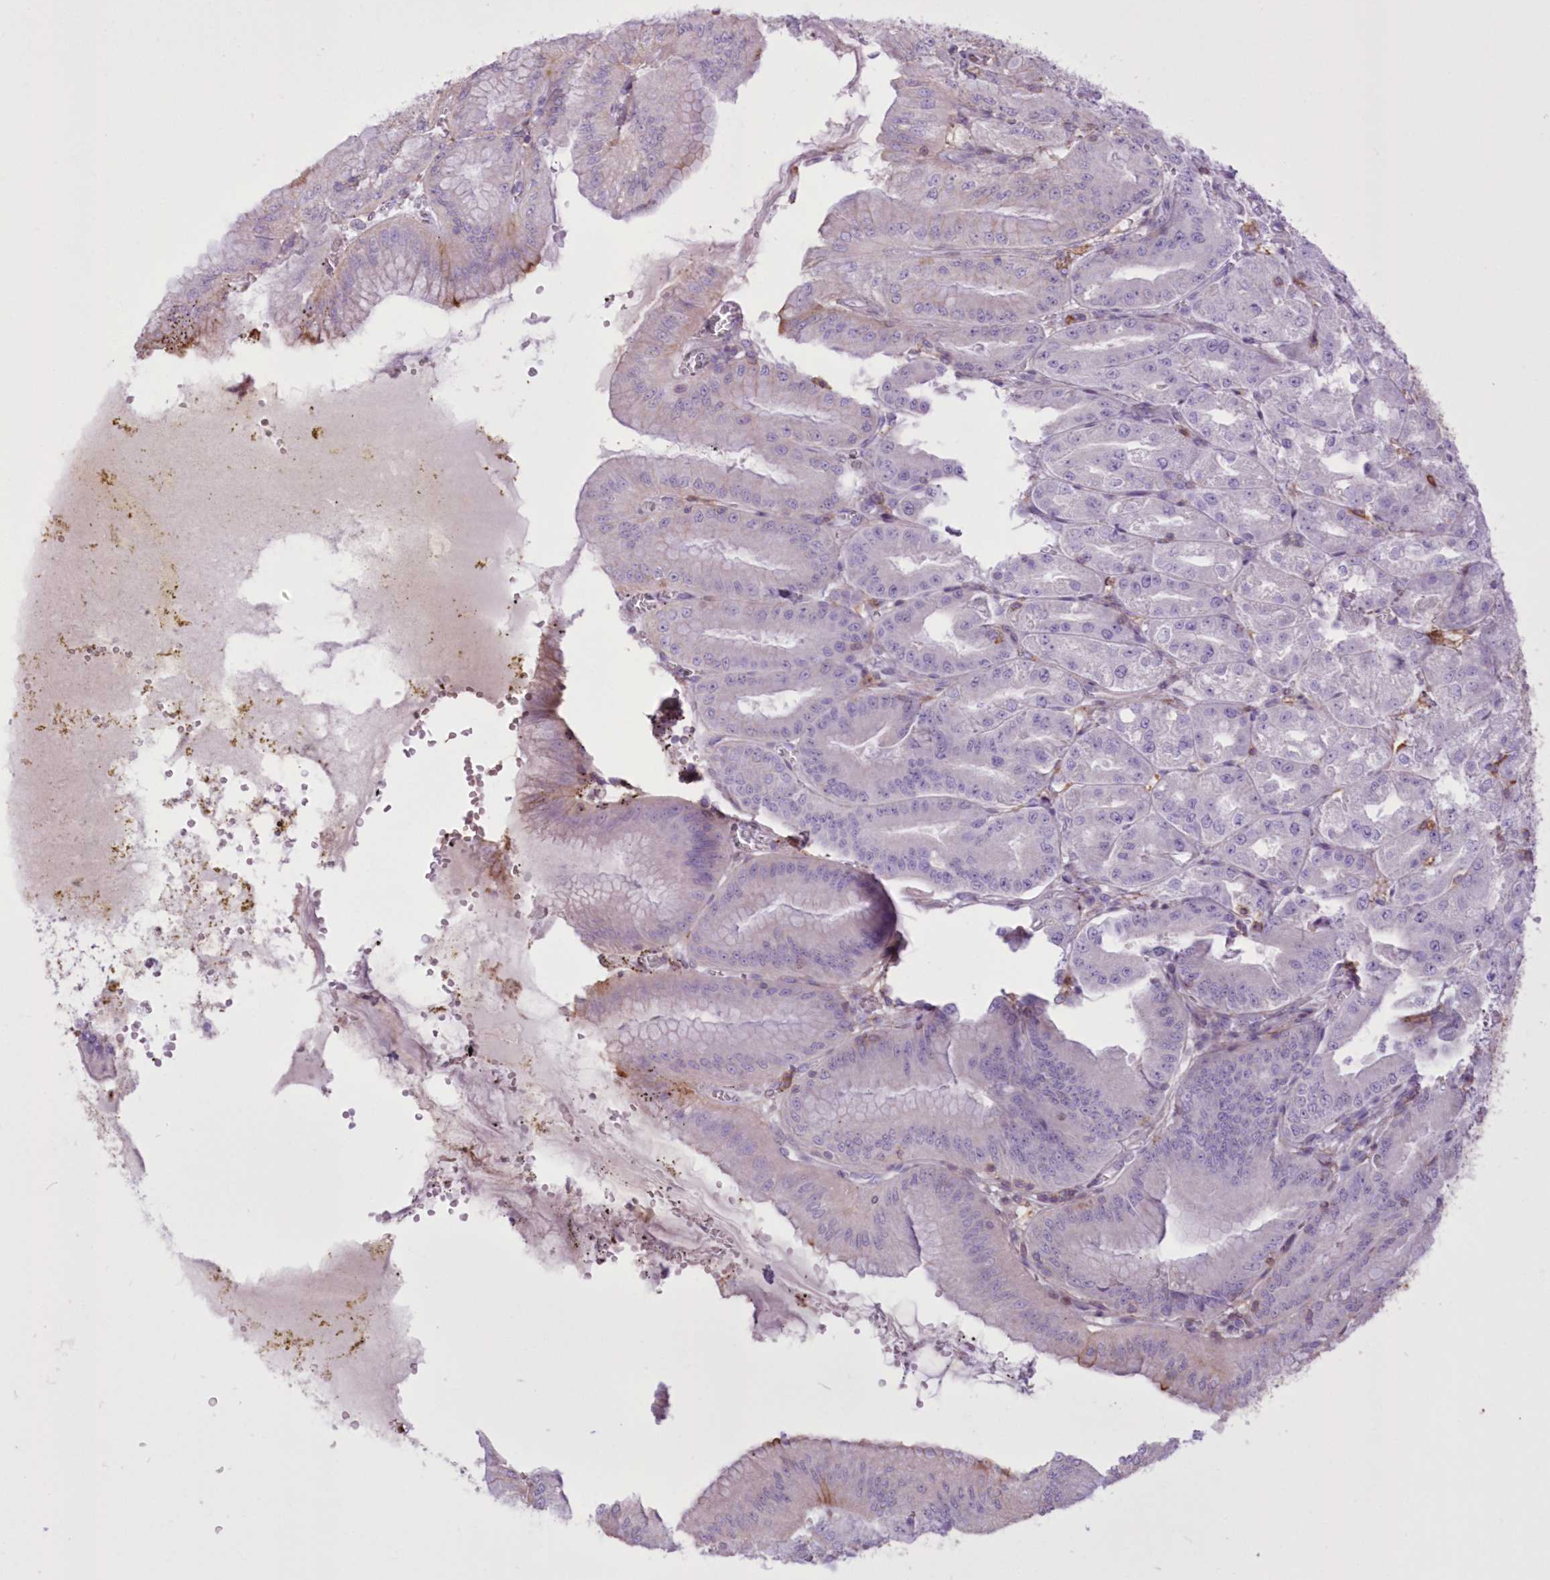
{"staining": {"intensity": "moderate", "quantity": "<25%", "location": "cytoplasmic/membranous,nuclear"}, "tissue": "stomach", "cell_type": "Glandular cells", "image_type": "normal", "snomed": [{"axis": "morphology", "description": "Normal tissue, NOS"}, {"axis": "topography", "description": "Stomach, upper"}, {"axis": "topography", "description": "Stomach, lower"}], "caption": "Unremarkable stomach demonstrates moderate cytoplasmic/membranous,nuclear positivity in approximately <25% of glandular cells The staining was performed using DAB (3,3'-diaminobenzidine) to visualize the protein expression in brown, while the nuclei were stained in blue with hematoxylin (Magnification: 20x)..", "gene": "RNPEPL1", "patient": {"sex": "male", "age": 71}}